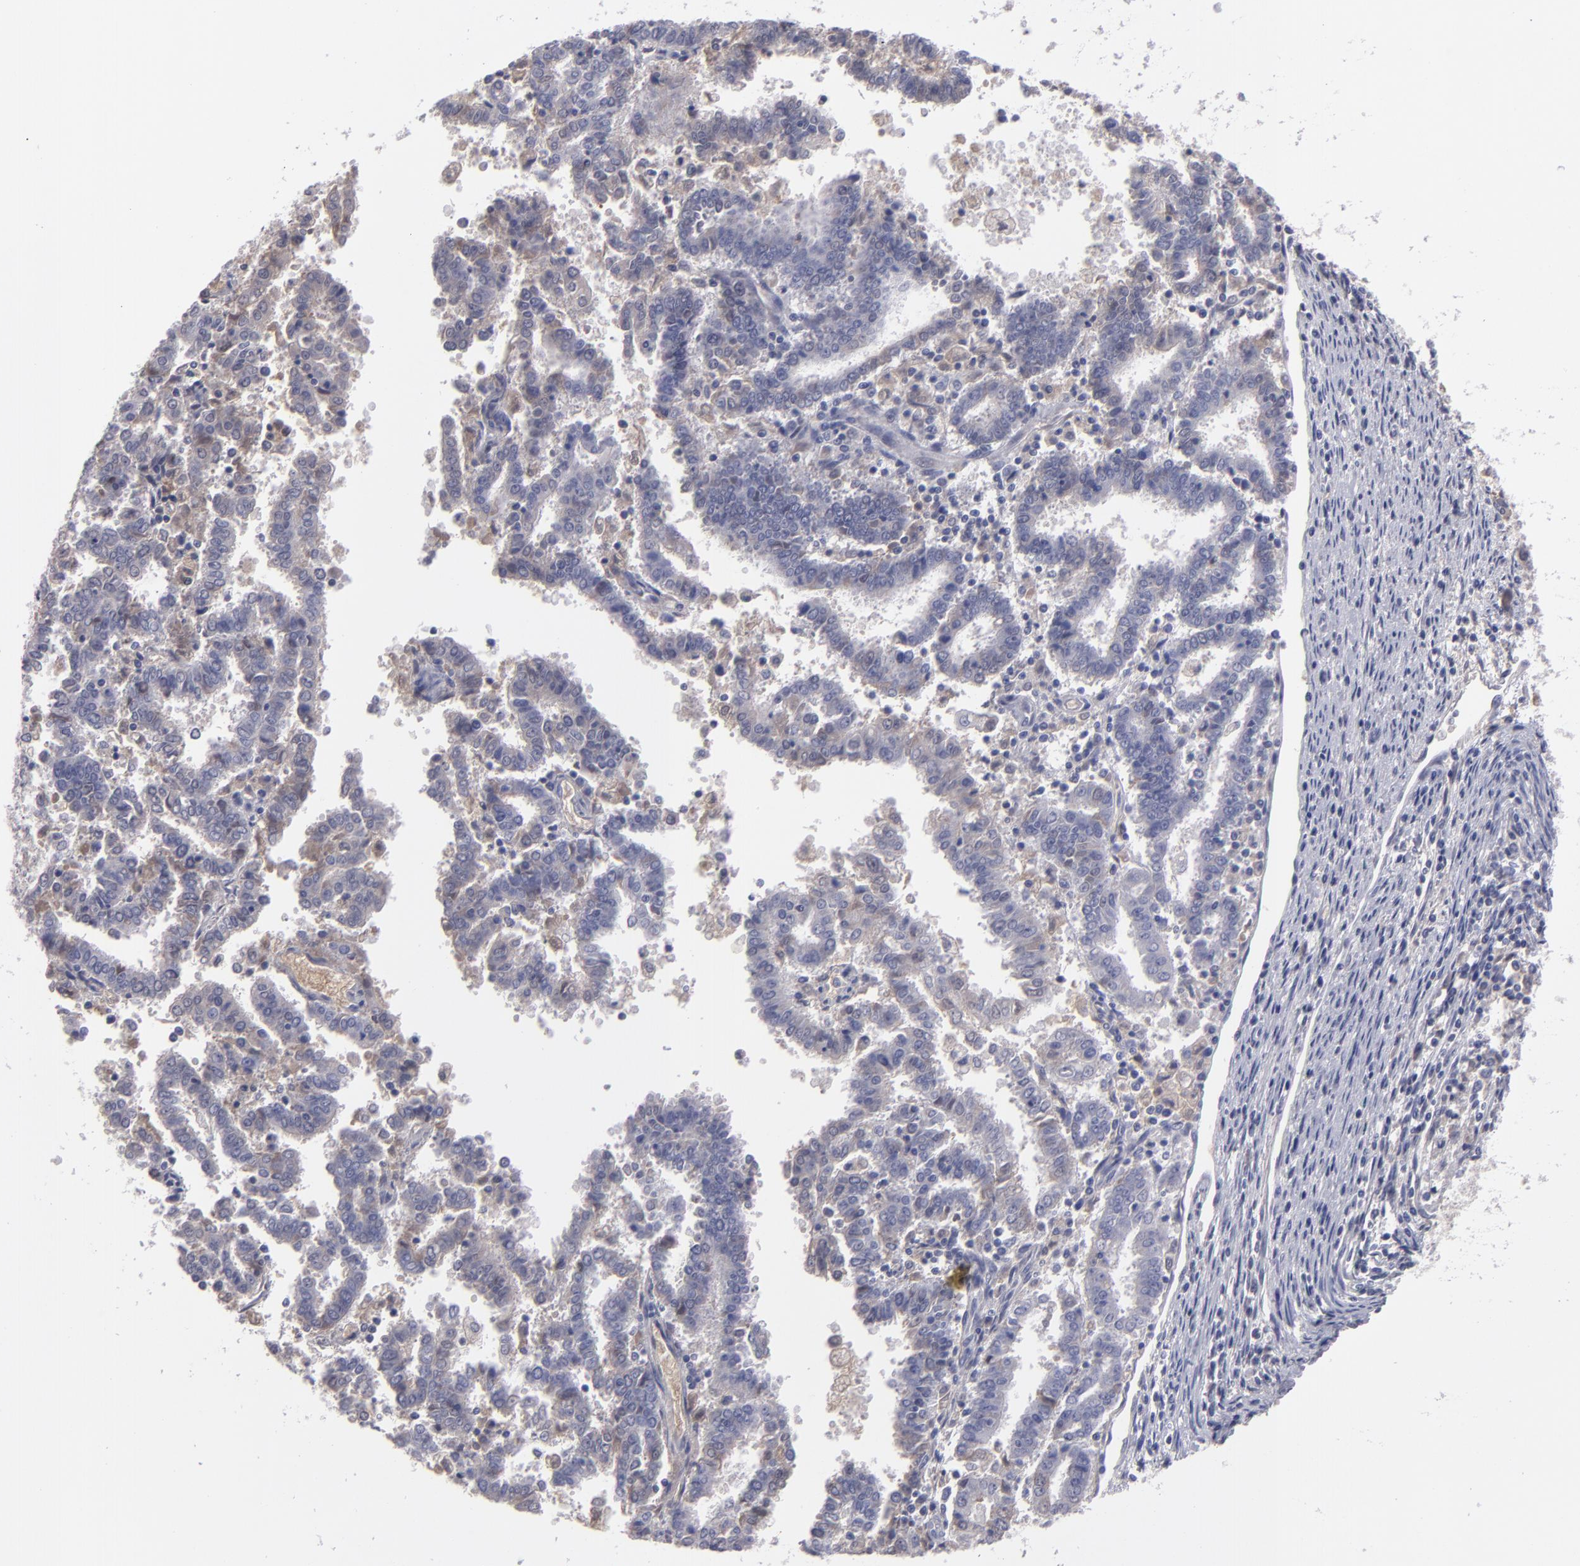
{"staining": {"intensity": "weak", "quantity": "<25%", "location": "cytoplasmic/membranous"}, "tissue": "endometrial cancer", "cell_type": "Tumor cells", "image_type": "cancer", "snomed": [{"axis": "morphology", "description": "Adenocarcinoma, NOS"}, {"axis": "topography", "description": "Uterus"}], "caption": "Immunohistochemistry of human adenocarcinoma (endometrial) reveals no staining in tumor cells. (Stains: DAB immunohistochemistry with hematoxylin counter stain, Microscopy: brightfield microscopy at high magnification).", "gene": "ITIH4", "patient": {"sex": "female", "age": 83}}